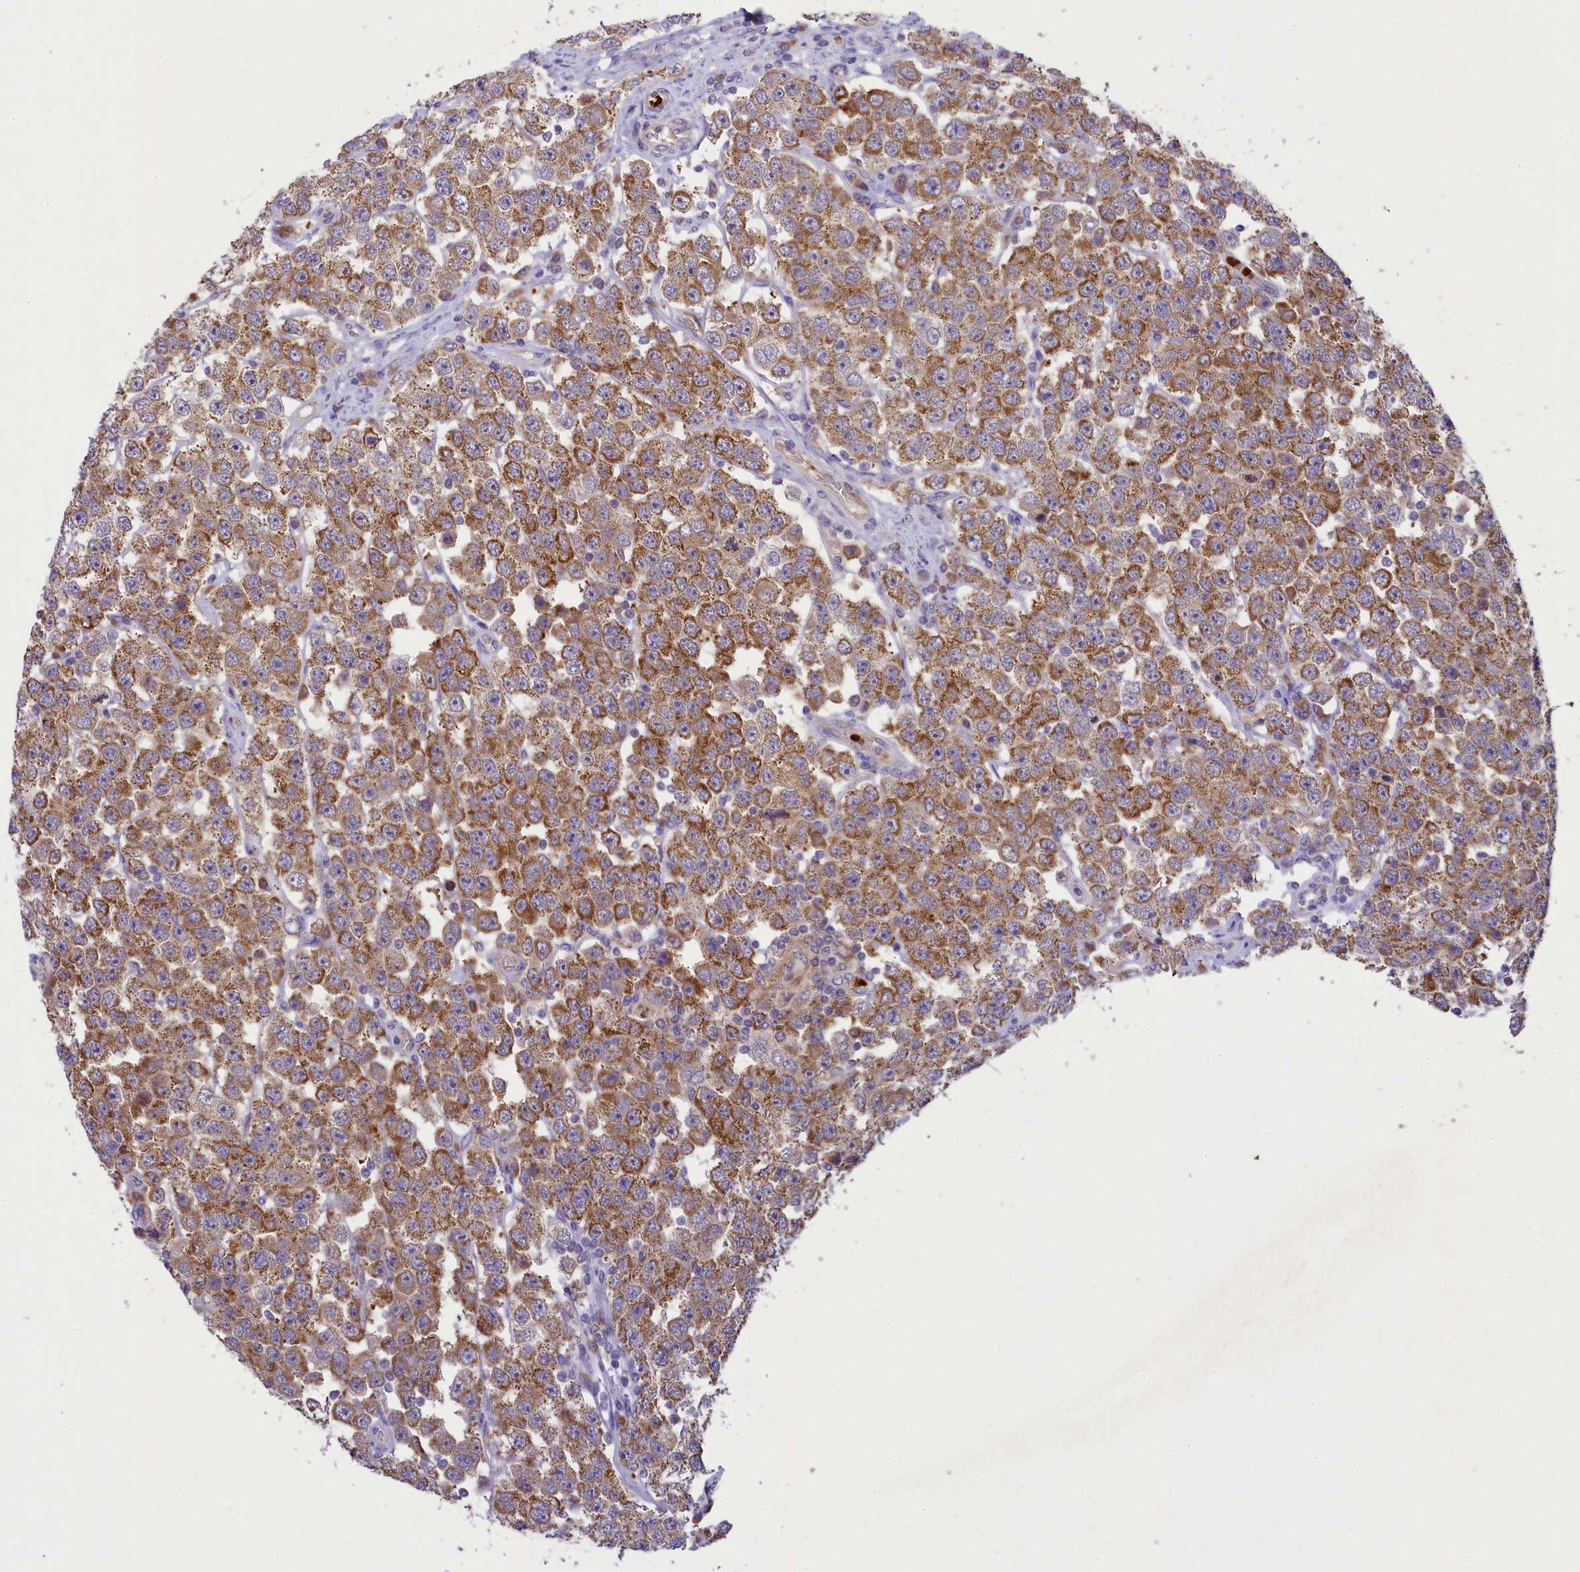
{"staining": {"intensity": "moderate", "quantity": ">75%", "location": "cytoplasmic/membranous"}, "tissue": "testis cancer", "cell_type": "Tumor cells", "image_type": "cancer", "snomed": [{"axis": "morphology", "description": "Seminoma, NOS"}, {"axis": "topography", "description": "Testis"}], "caption": "Testis cancer (seminoma) tissue exhibits moderate cytoplasmic/membranous staining in approximately >75% of tumor cells, visualized by immunohistochemistry.", "gene": "LARP4", "patient": {"sex": "male", "age": 28}}